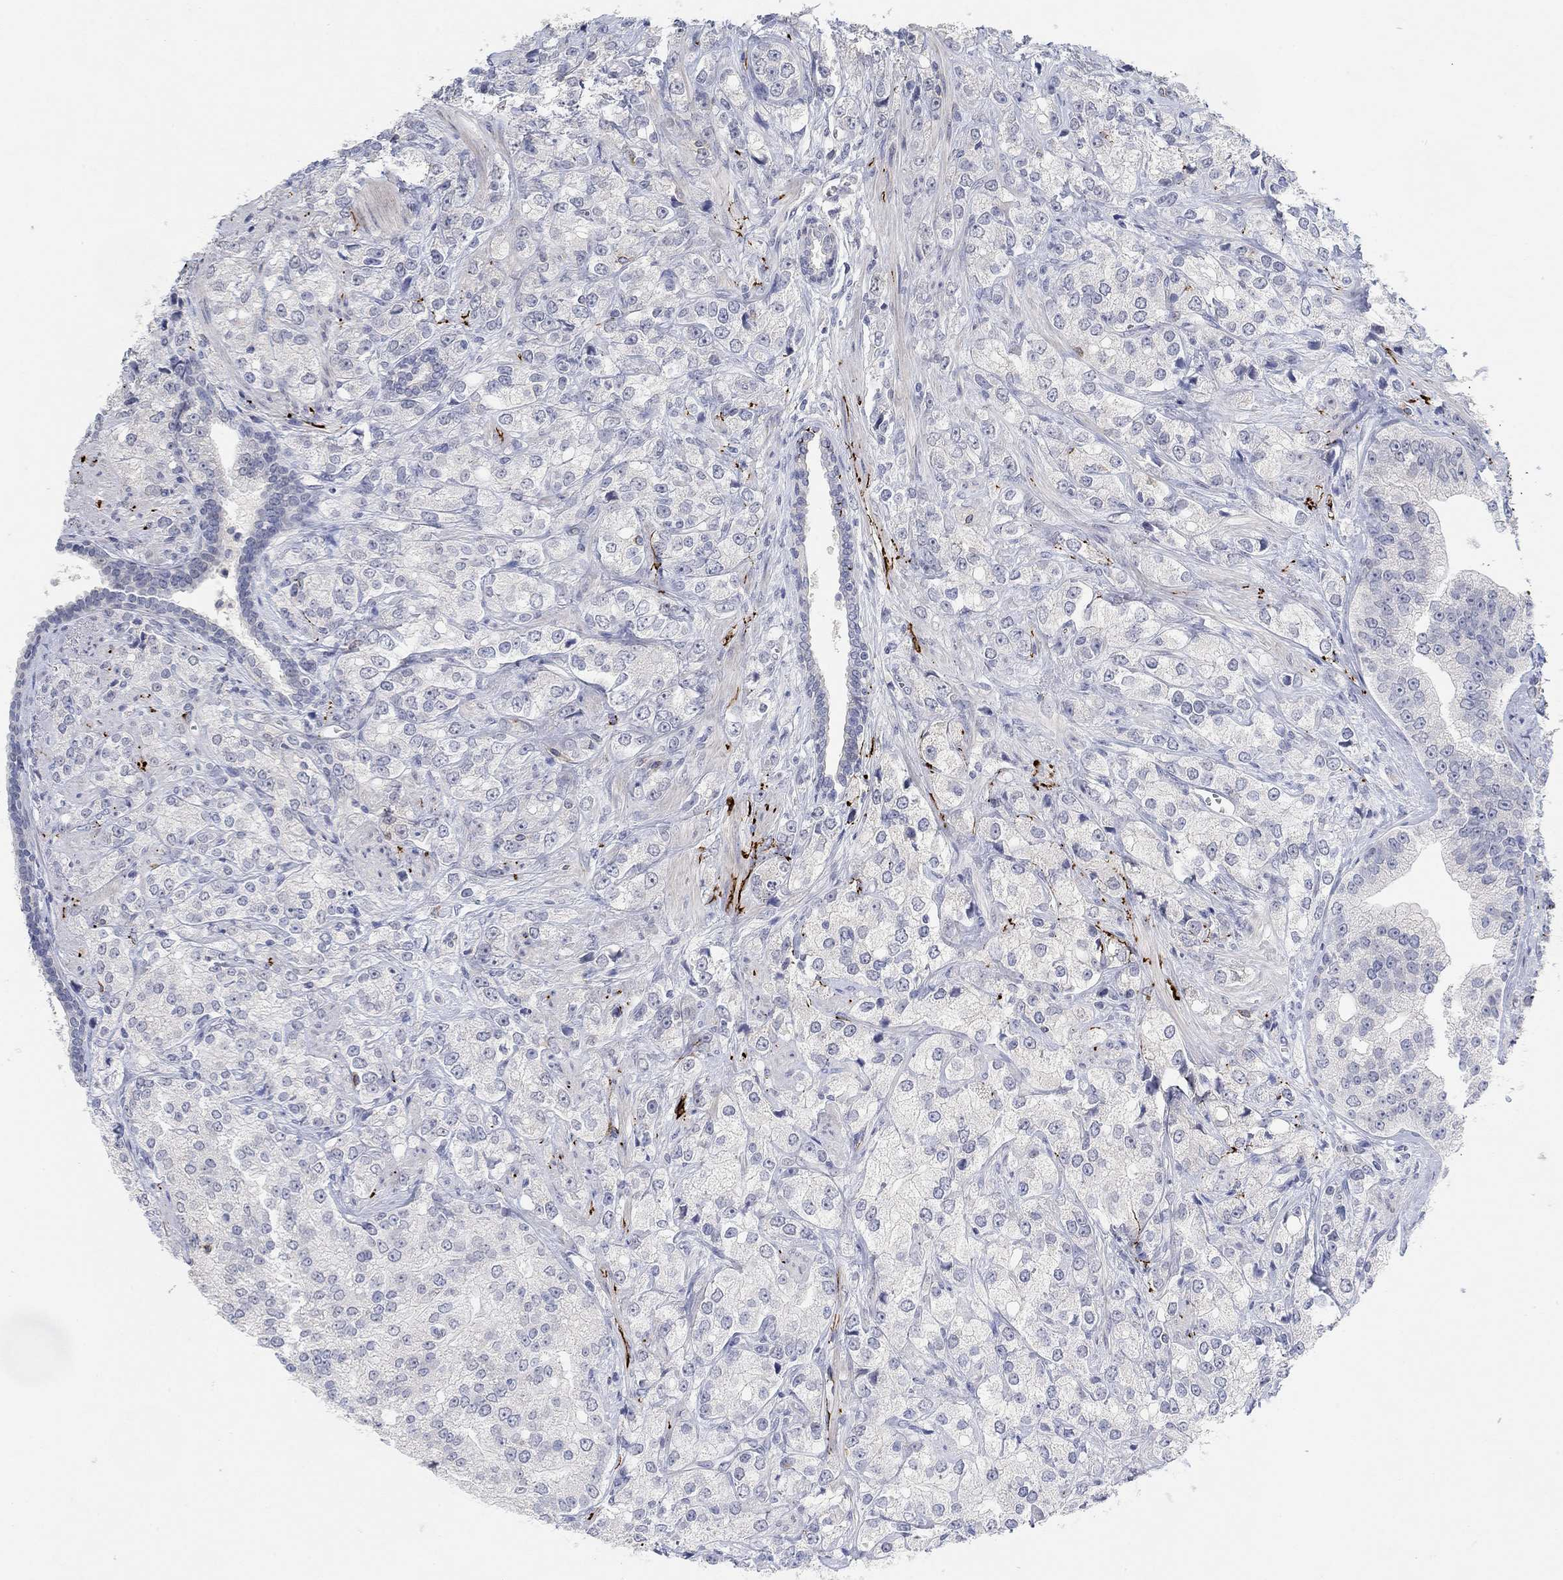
{"staining": {"intensity": "negative", "quantity": "none", "location": "none"}, "tissue": "prostate cancer", "cell_type": "Tumor cells", "image_type": "cancer", "snomed": [{"axis": "morphology", "description": "Adenocarcinoma, NOS"}, {"axis": "topography", "description": "Prostate and seminal vesicle, NOS"}, {"axis": "topography", "description": "Prostate"}], "caption": "This is an immunohistochemistry photomicrograph of human prostate adenocarcinoma. There is no expression in tumor cells.", "gene": "VAT1L", "patient": {"sex": "male", "age": 68}}